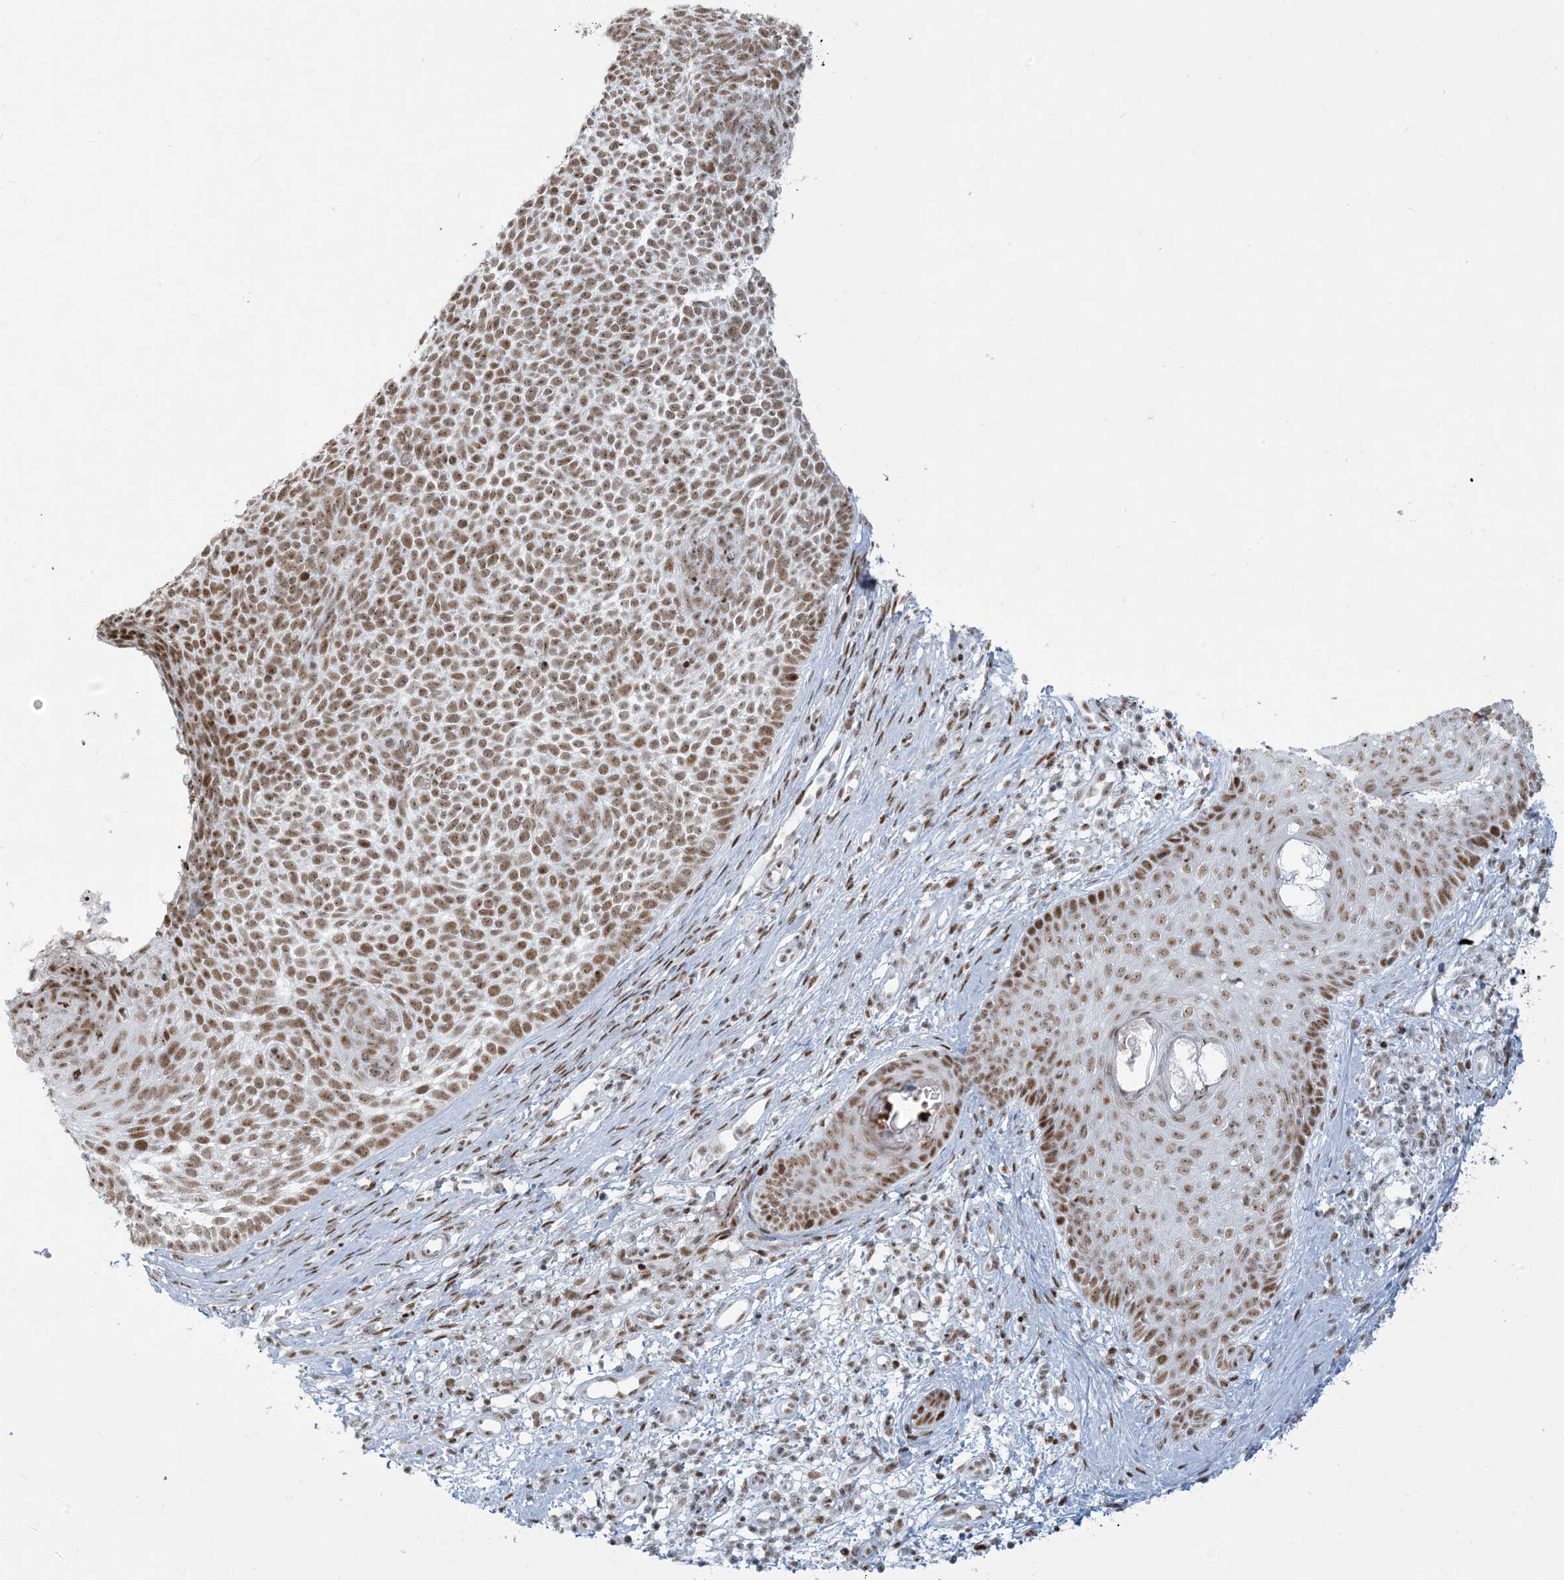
{"staining": {"intensity": "moderate", "quantity": ">75%", "location": "nuclear"}, "tissue": "skin cancer", "cell_type": "Tumor cells", "image_type": "cancer", "snomed": [{"axis": "morphology", "description": "Basal cell carcinoma"}, {"axis": "topography", "description": "Skin"}], "caption": "Human skin basal cell carcinoma stained with a brown dye reveals moderate nuclear positive staining in approximately >75% of tumor cells.", "gene": "STAG1", "patient": {"sex": "female", "age": 81}}